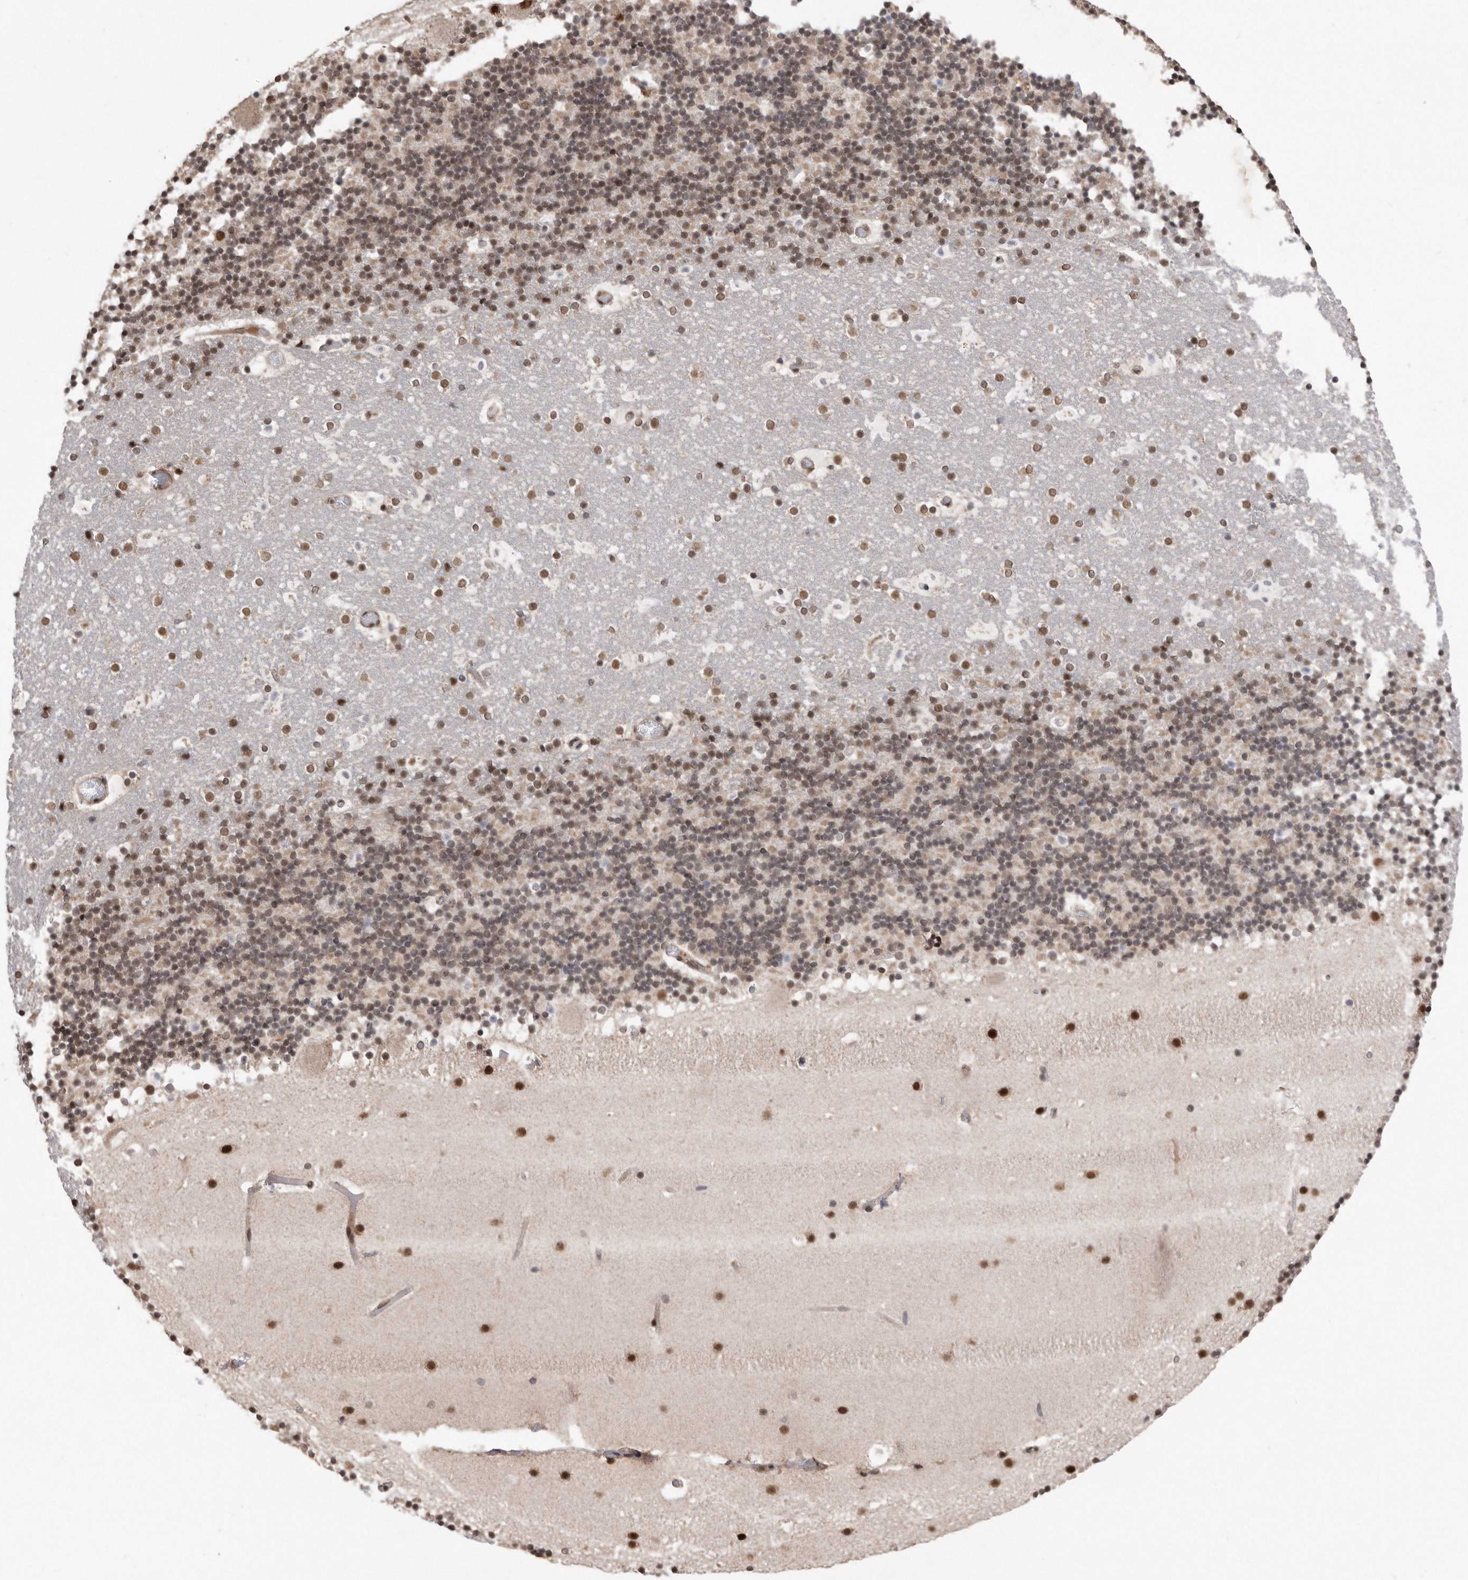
{"staining": {"intensity": "weak", "quantity": ">75%", "location": "nuclear"}, "tissue": "cerebellum", "cell_type": "Cells in granular layer", "image_type": "normal", "snomed": [{"axis": "morphology", "description": "Normal tissue, NOS"}, {"axis": "topography", "description": "Cerebellum"}], "caption": "Brown immunohistochemical staining in benign human cerebellum demonstrates weak nuclear positivity in about >75% of cells in granular layer. (brown staining indicates protein expression, while blue staining denotes nuclei).", "gene": "TDRD3", "patient": {"sex": "male", "age": 57}}